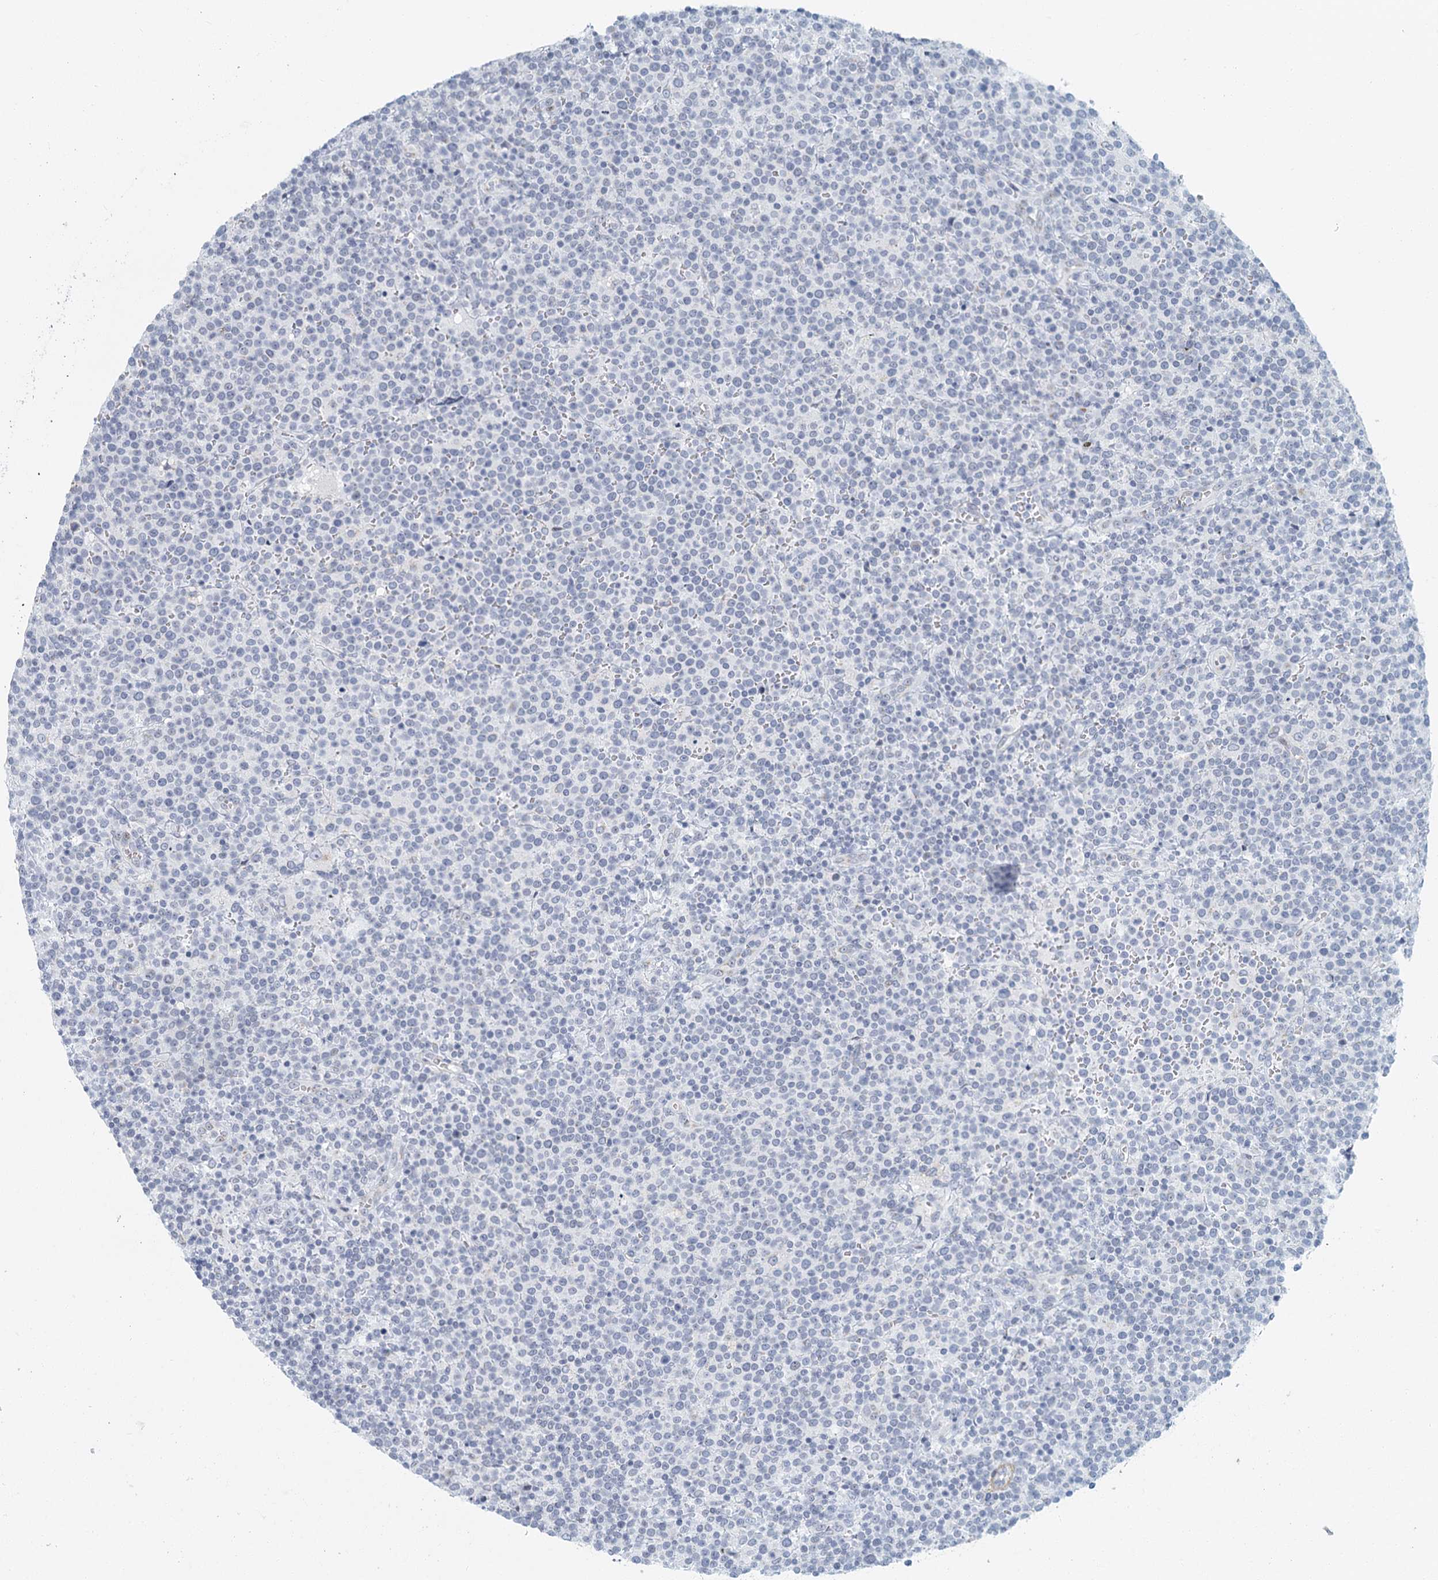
{"staining": {"intensity": "negative", "quantity": "none", "location": "none"}, "tissue": "lymphoma", "cell_type": "Tumor cells", "image_type": "cancer", "snomed": [{"axis": "morphology", "description": "Malignant lymphoma, non-Hodgkin's type, High grade"}, {"axis": "topography", "description": "Lymph node"}], "caption": "The photomicrograph reveals no staining of tumor cells in lymphoma. (DAB immunohistochemistry (IHC) with hematoxylin counter stain).", "gene": "ZNF527", "patient": {"sex": "male", "age": 61}}